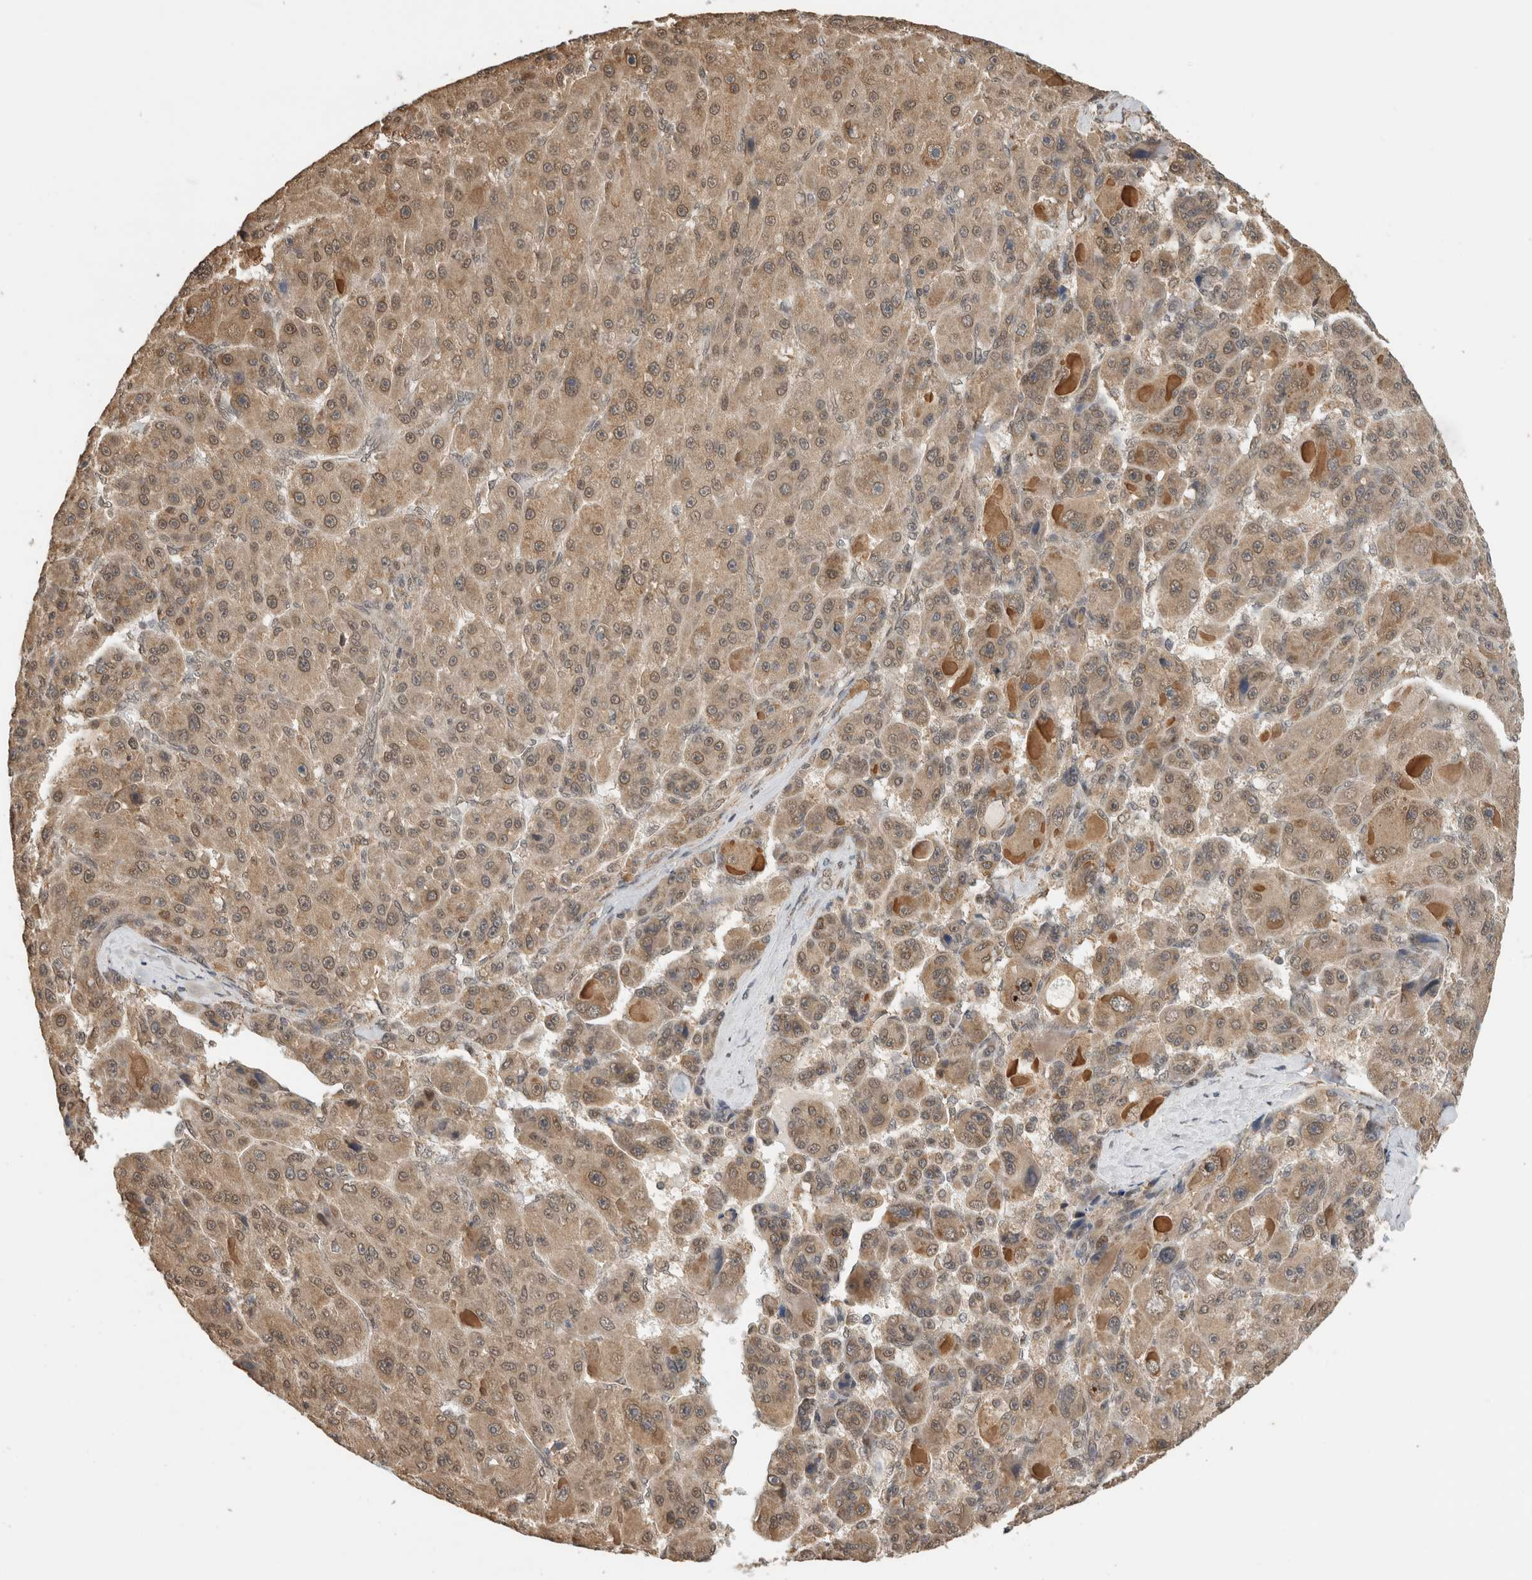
{"staining": {"intensity": "moderate", "quantity": ">75%", "location": "cytoplasmic/membranous,nuclear"}, "tissue": "liver cancer", "cell_type": "Tumor cells", "image_type": "cancer", "snomed": [{"axis": "morphology", "description": "Carcinoma, Hepatocellular, NOS"}, {"axis": "topography", "description": "Liver"}], "caption": "Immunohistochemistry photomicrograph of neoplastic tissue: human liver cancer stained using IHC shows medium levels of moderate protein expression localized specifically in the cytoplasmic/membranous and nuclear of tumor cells, appearing as a cytoplasmic/membranous and nuclear brown color.", "gene": "C1orf21", "patient": {"sex": "male", "age": 76}}